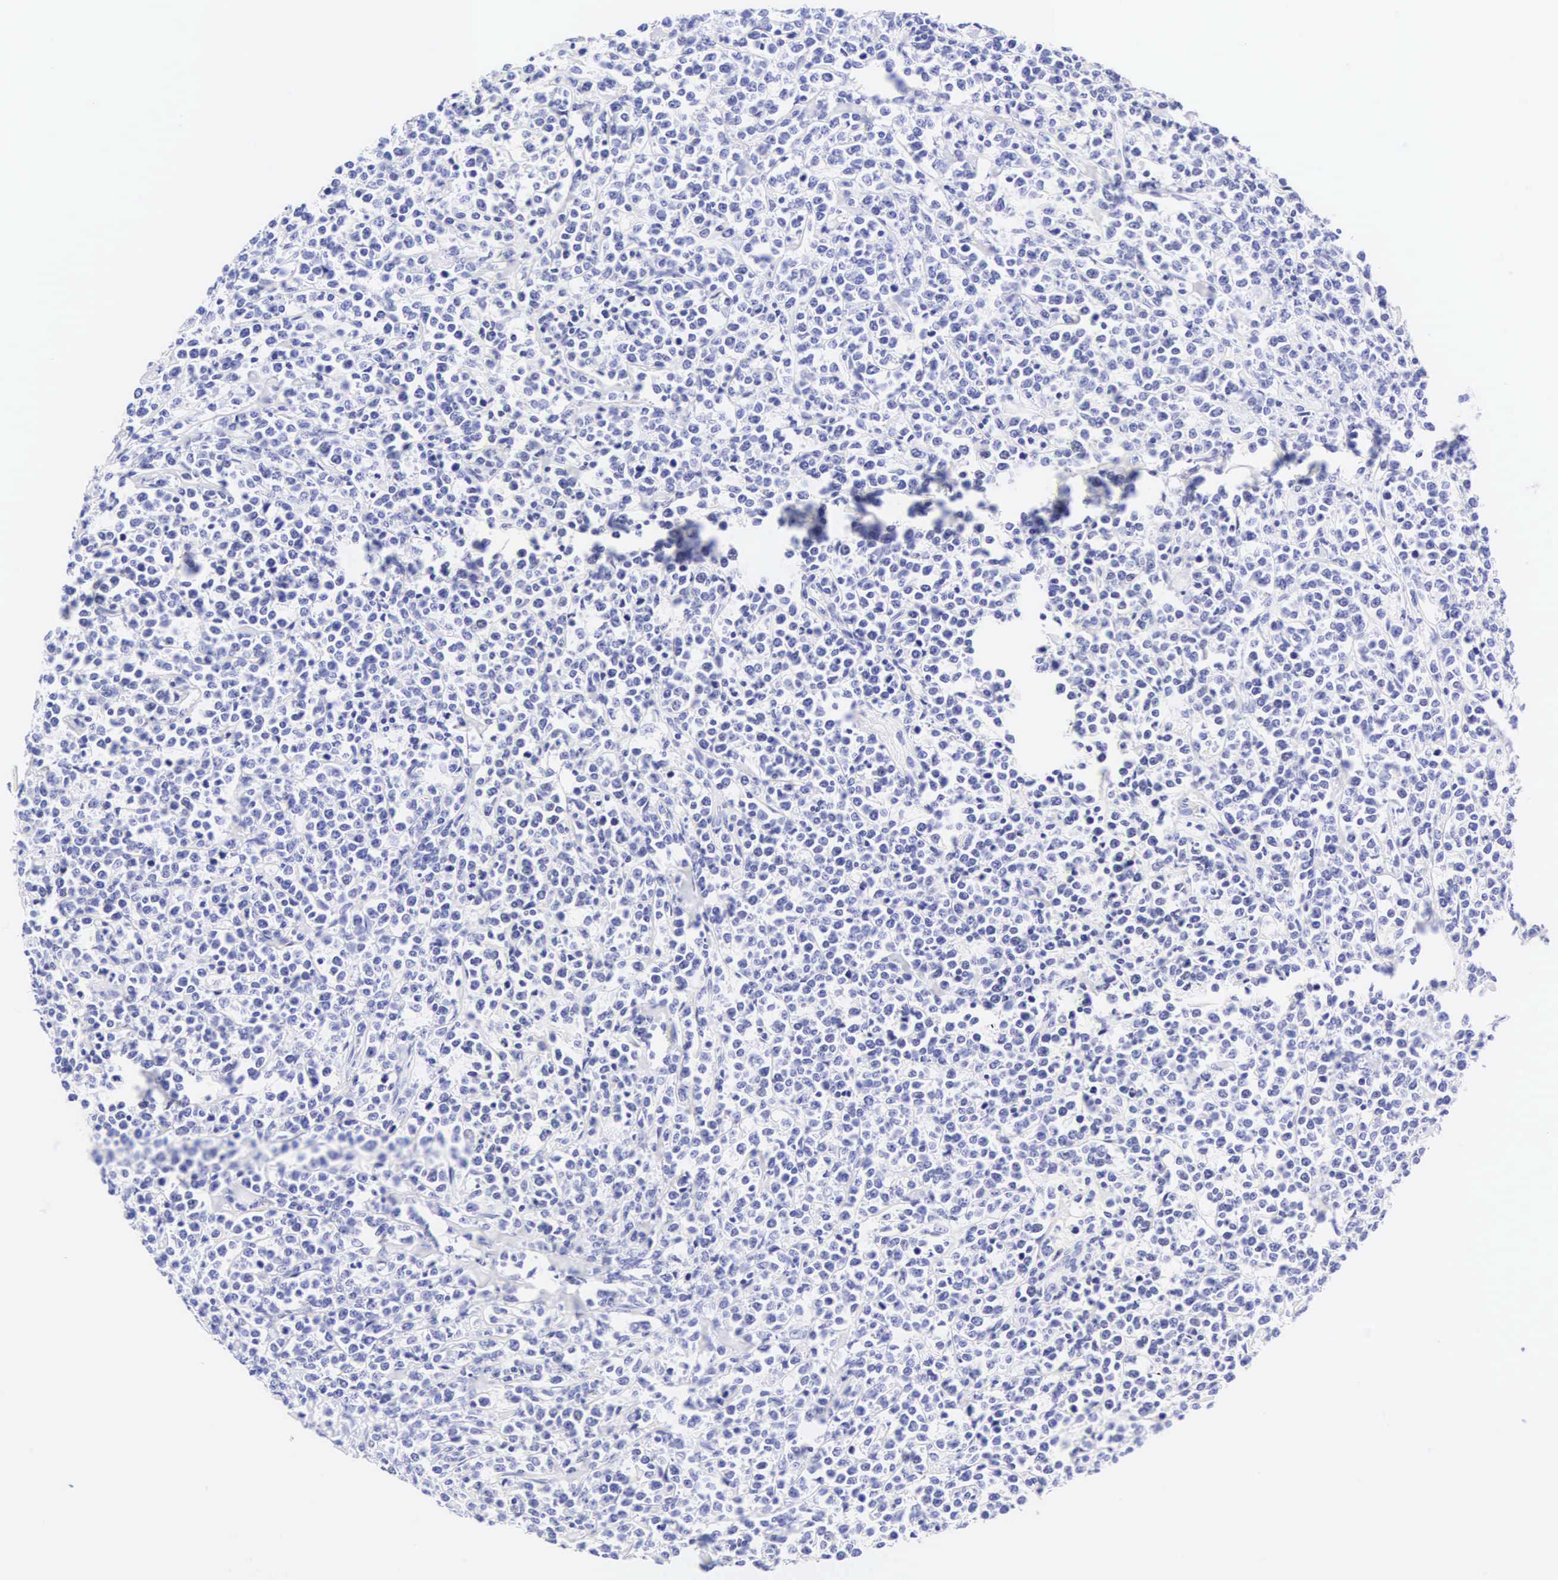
{"staining": {"intensity": "negative", "quantity": "none", "location": "none"}, "tissue": "lymphoma", "cell_type": "Tumor cells", "image_type": "cancer", "snomed": [{"axis": "morphology", "description": "Malignant lymphoma, non-Hodgkin's type, High grade"}, {"axis": "topography", "description": "Small intestine"}, {"axis": "topography", "description": "Colon"}], "caption": "High power microscopy image of an immunohistochemistry photomicrograph of lymphoma, revealing no significant staining in tumor cells. (DAB (3,3'-diaminobenzidine) immunohistochemistry (IHC) visualized using brightfield microscopy, high magnification).", "gene": "CALD1", "patient": {"sex": "male", "age": 8}}